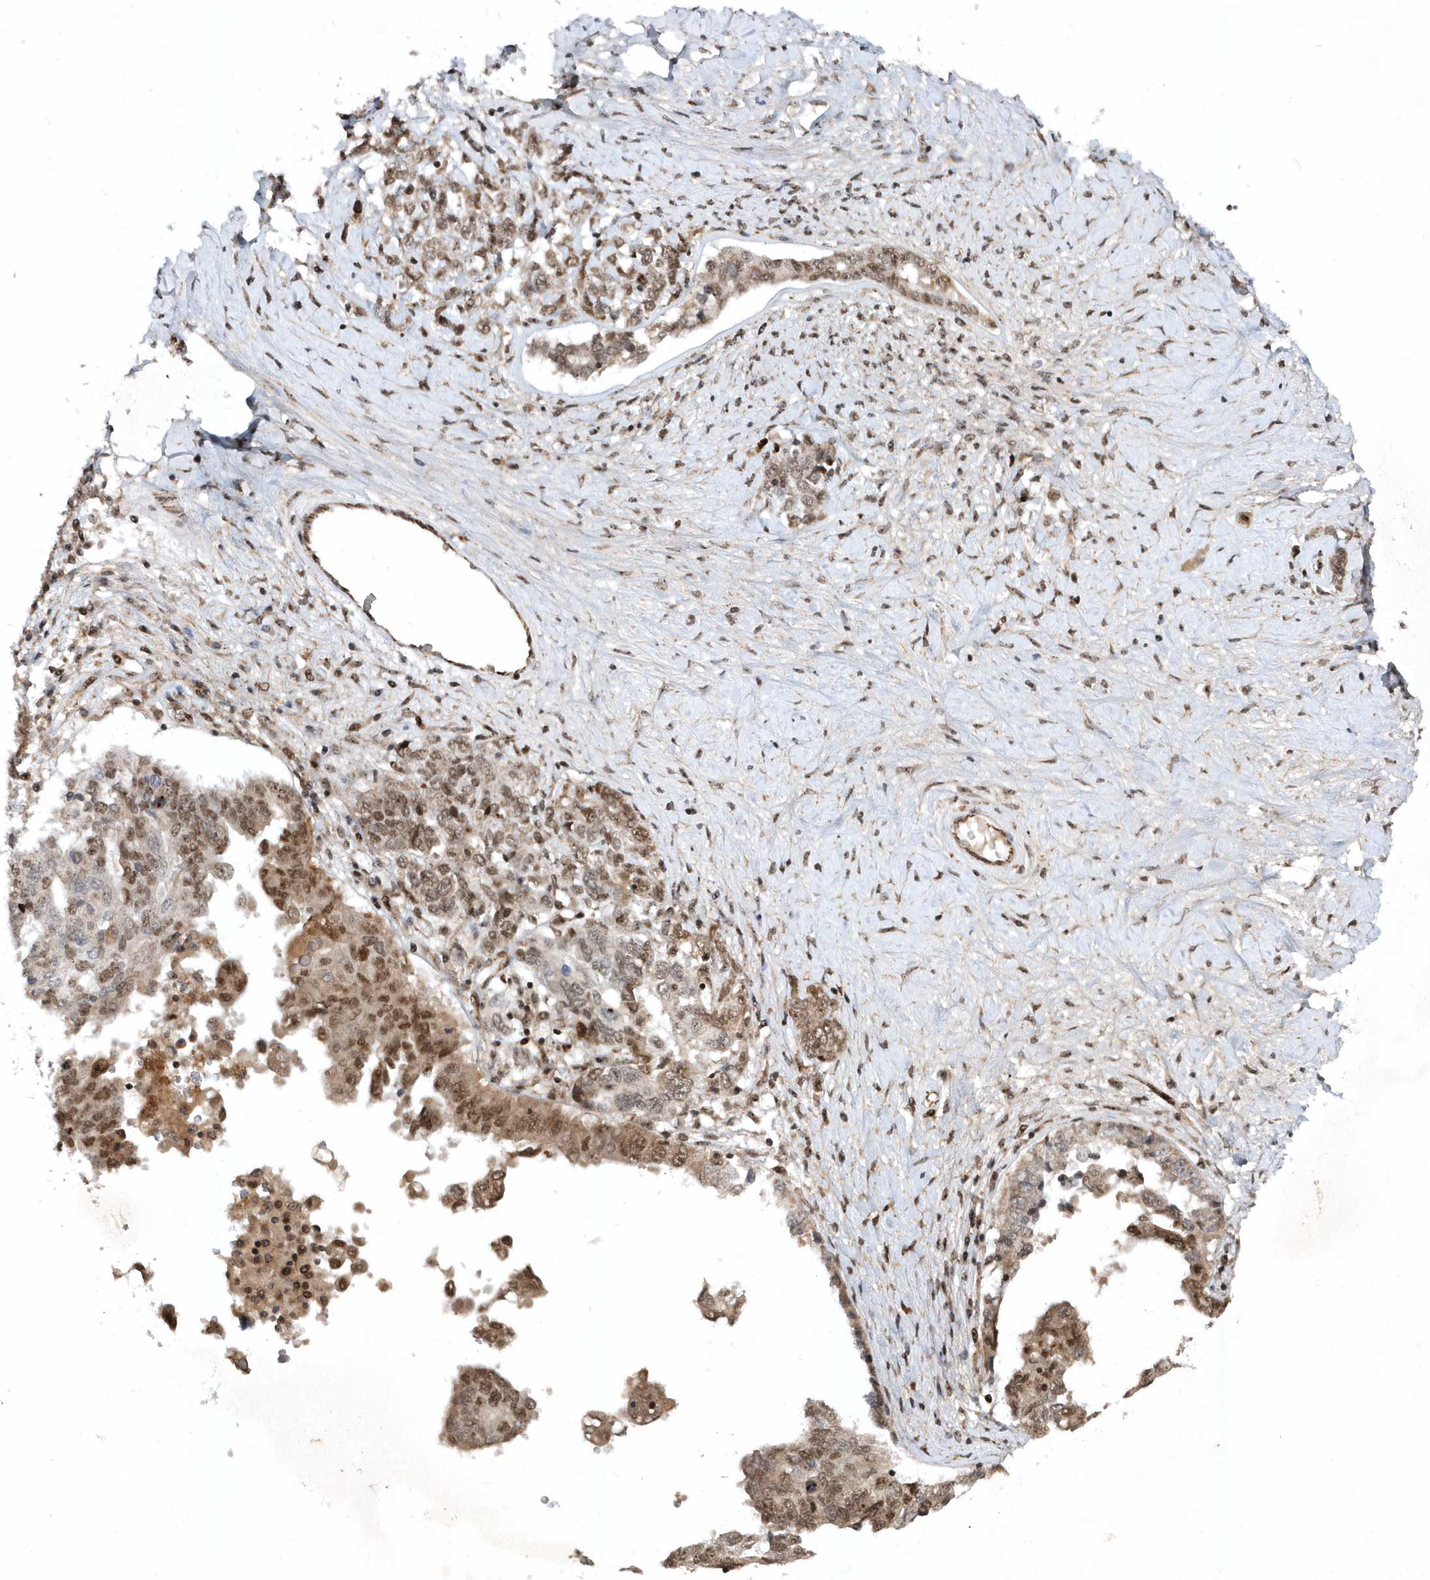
{"staining": {"intensity": "moderate", "quantity": ">75%", "location": "cytoplasmic/membranous,nuclear"}, "tissue": "ovarian cancer", "cell_type": "Tumor cells", "image_type": "cancer", "snomed": [{"axis": "morphology", "description": "Carcinoma, endometroid"}, {"axis": "topography", "description": "Ovary"}], "caption": "A medium amount of moderate cytoplasmic/membranous and nuclear staining is appreciated in about >75% of tumor cells in ovarian endometroid carcinoma tissue.", "gene": "SOWAHB", "patient": {"sex": "female", "age": 62}}